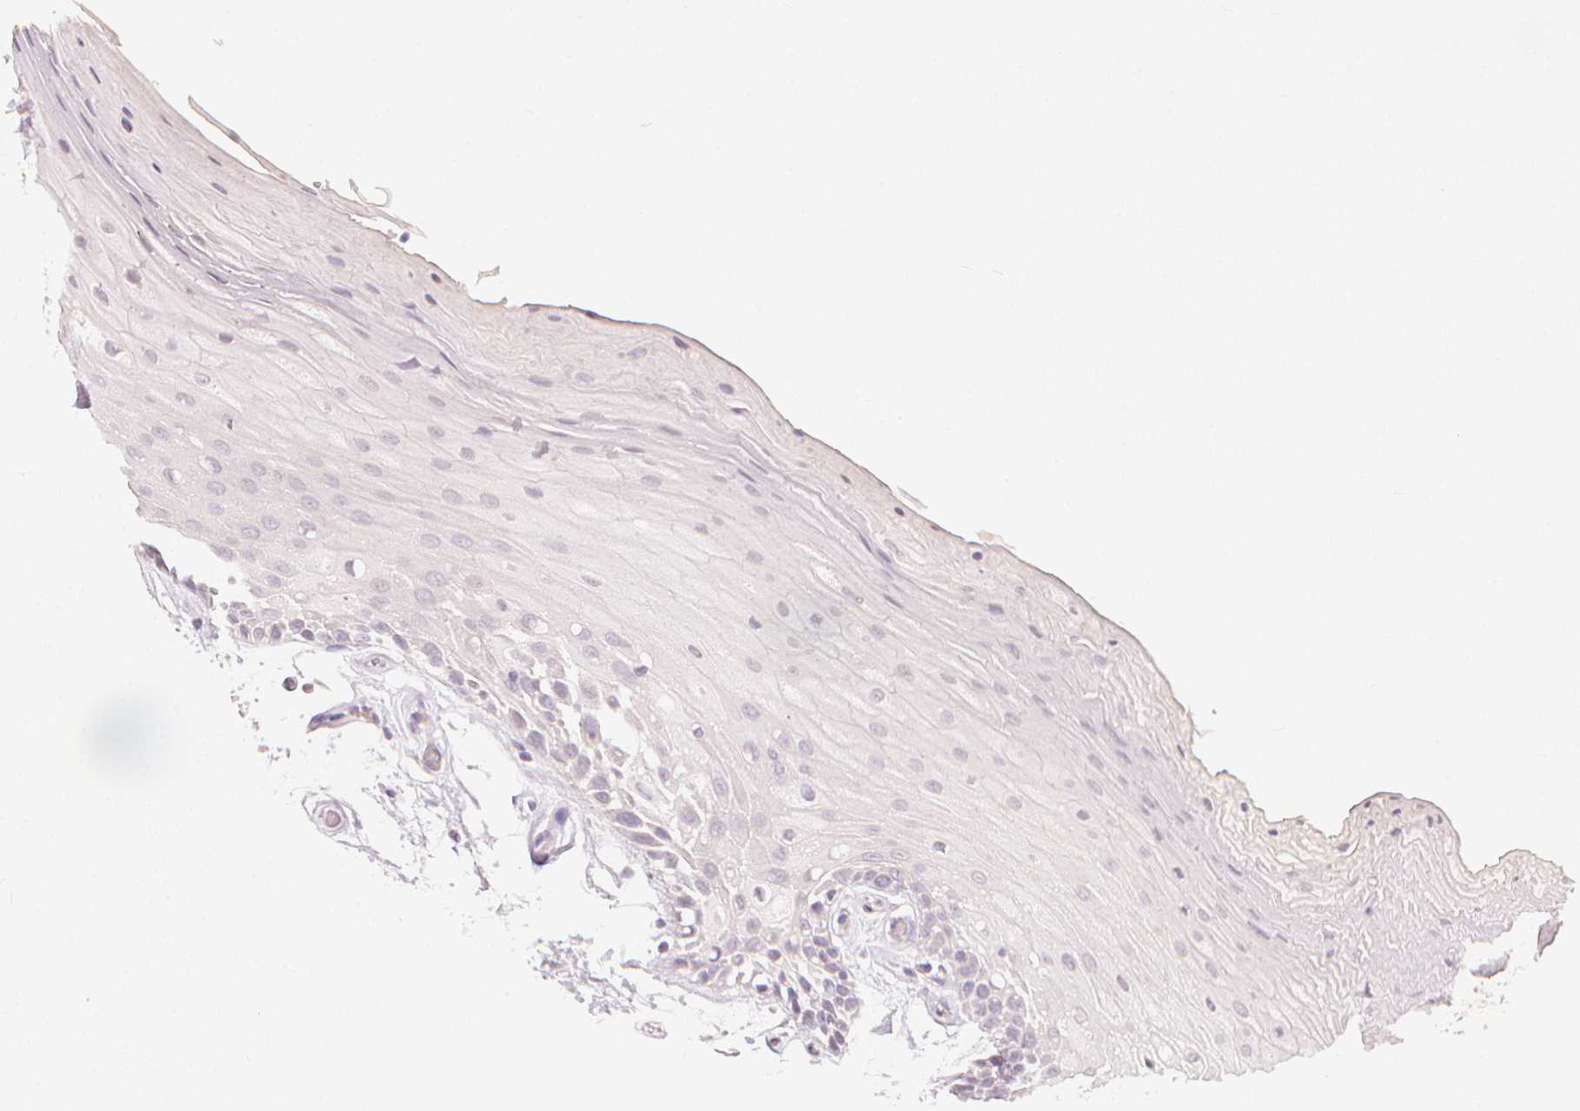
{"staining": {"intensity": "negative", "quantity": "none", "location": "none"}, "tissue": "oral mucosa", "cell_type": "Squamous epithelial cells", "image_type": "normal", "snomed": [{"axis": "morphology", "description": "Normal tissue, NOS"}, {"axis": "morphology", "description": "Squamous cell carcinoma, NOS"}, {"axis": "topography", "description": "Oral tissue"}, {"axis": "topography", "description": "Tounge, NOS"}, {"axis": "topography", "description": "Head-Neck"}], "caption": "The immunohistochemistry (IHC) micrograph has no significant positivity in squamous epithelial cells of oral mucosa.", "gene": "CALB1", "patient": {"sex": "male", "age": 62}}